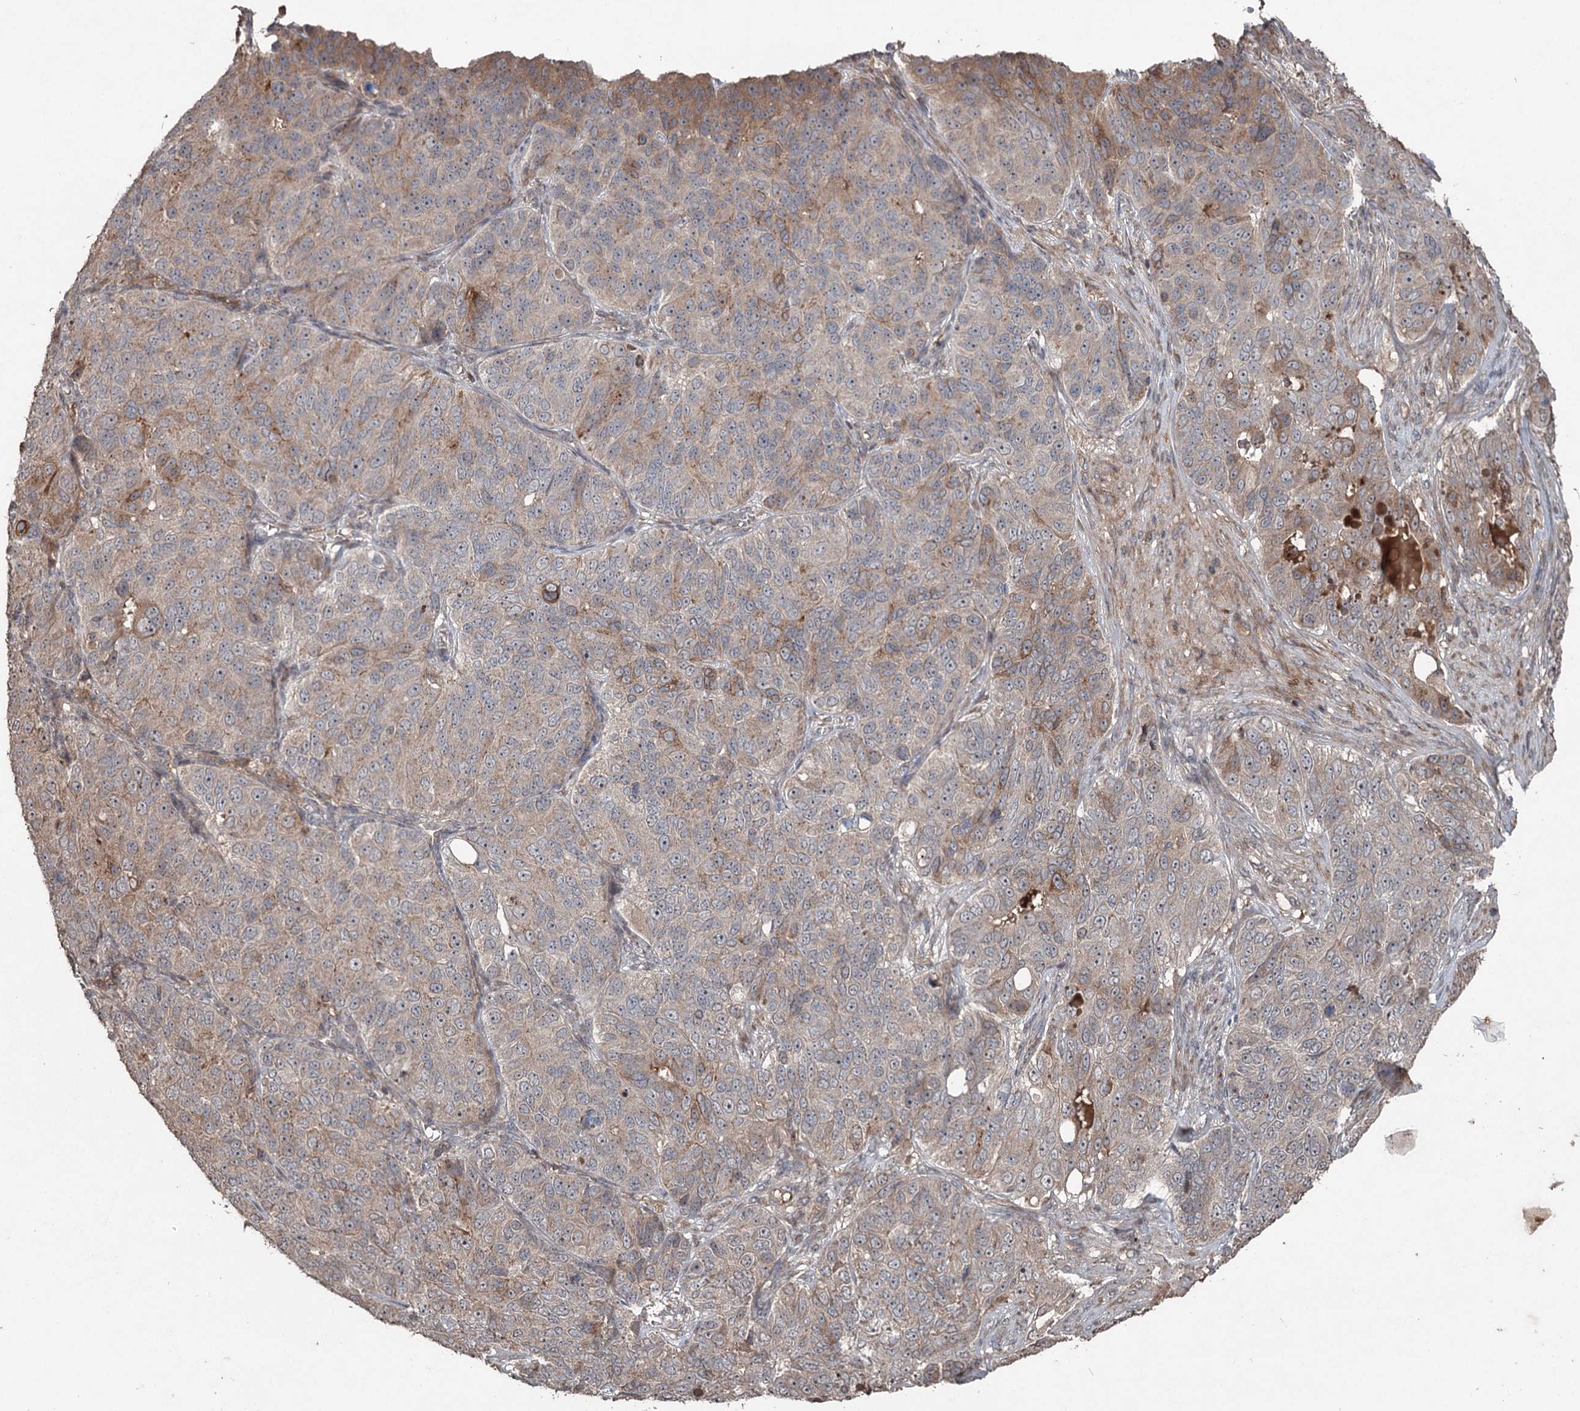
{"staining": {"intensity": "weak", "quantity": "25%-75%", "location": "cytoplasmic/membranous"}, "tissue": "ovarian cancer", "cell_type": "Tumor cells", "image_type": "cancer", "snomed": [{"axis": "morphology", "description": "Carcinoma, endometroid"}, {"axis": "topography", "description": "Ovary"}], "caption": "About 25%-75% of tumor cells in human ovarian cancer reveal weak cytoplasmic/membranous protein staining as visualized by brown immunohistochemical staining.", "gene": "MAPK8IP2", "patient": {"sex": "female", "age": 51}}